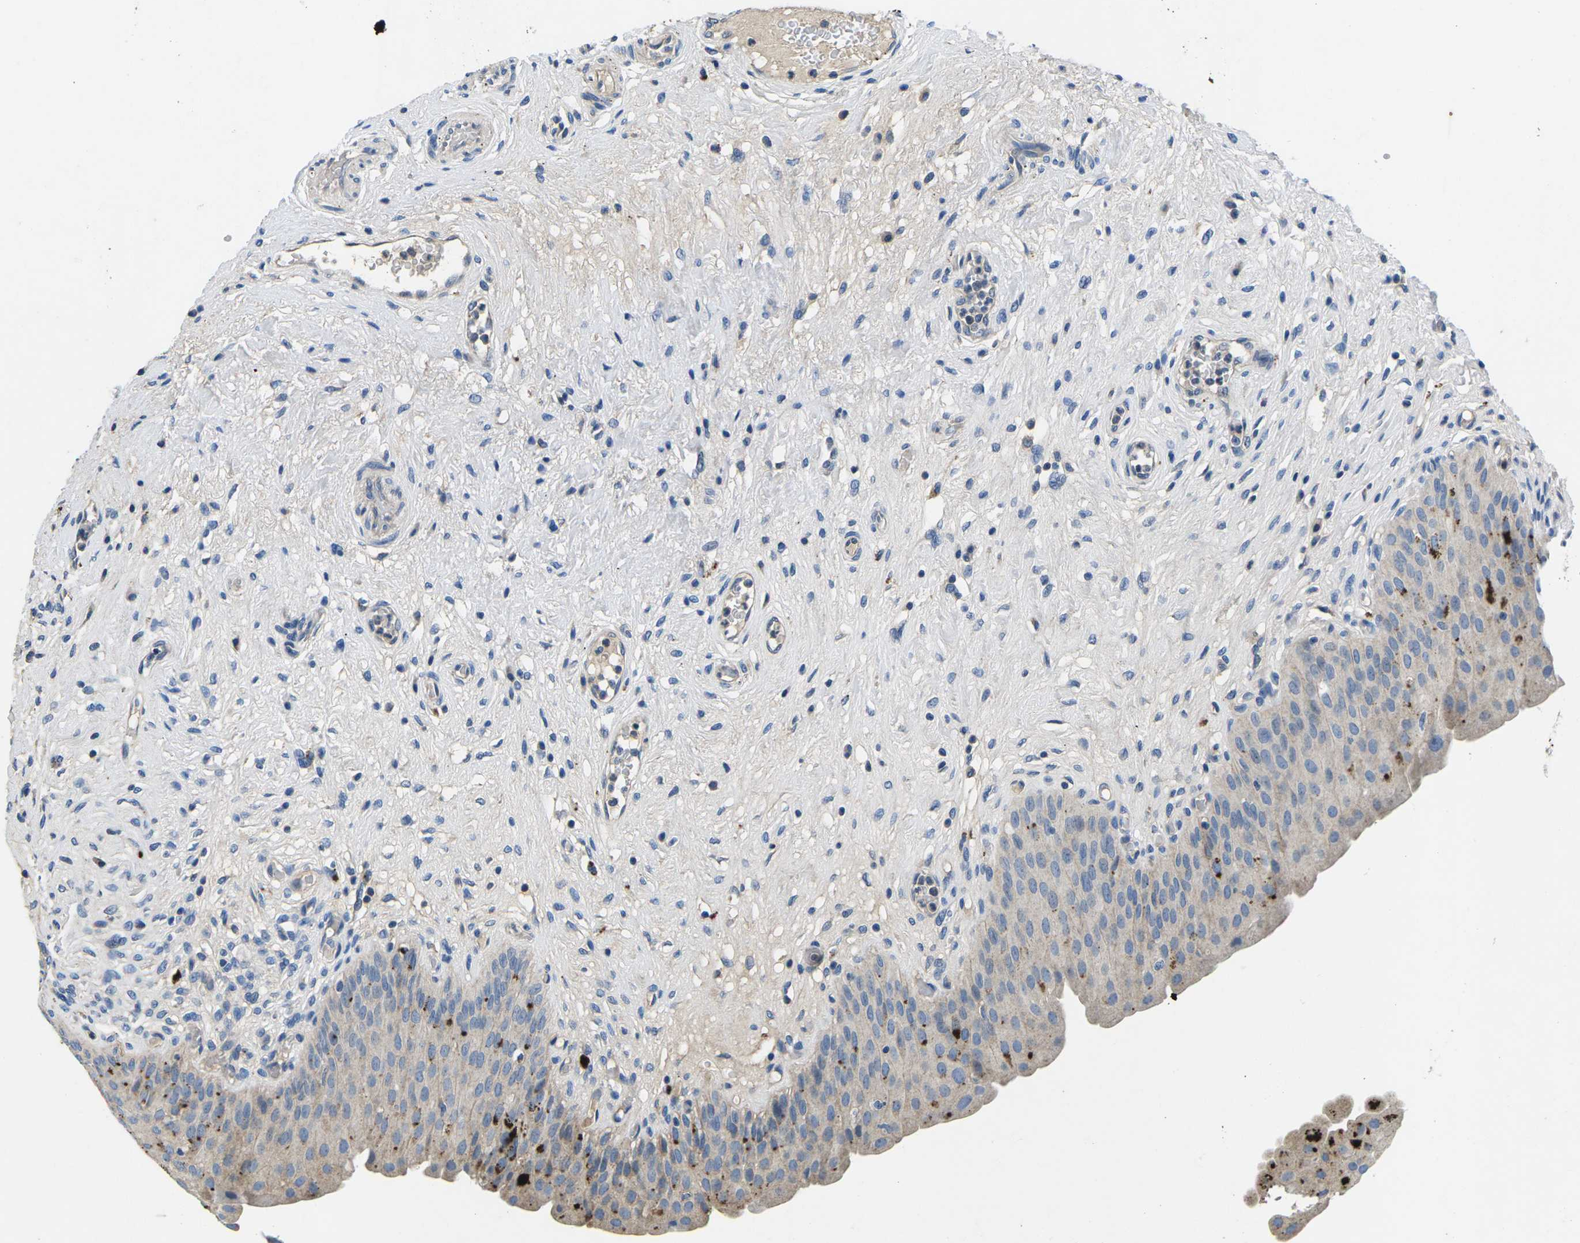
{"staining": {"intensity": "strong", "quantity": "<25%", "location": "cytoplasmic/membranous"}, "tissue": "urinary bladder", "cell_type": "Urothelial cells", "image_type": "normal", "snomed": [{"axis": "morphology", "description": "Normal tissue, NOS"}, {"axis": "topography", "description": "Urinary bladder"}], "caption": "A photomicrograph of urinary bladder stained for a protein reveals strong cytoplasmic/membranous brown staining in urothelial cells.", "gene": "PDCD6IP", "patient": {"sex": "male", "age": 46}}